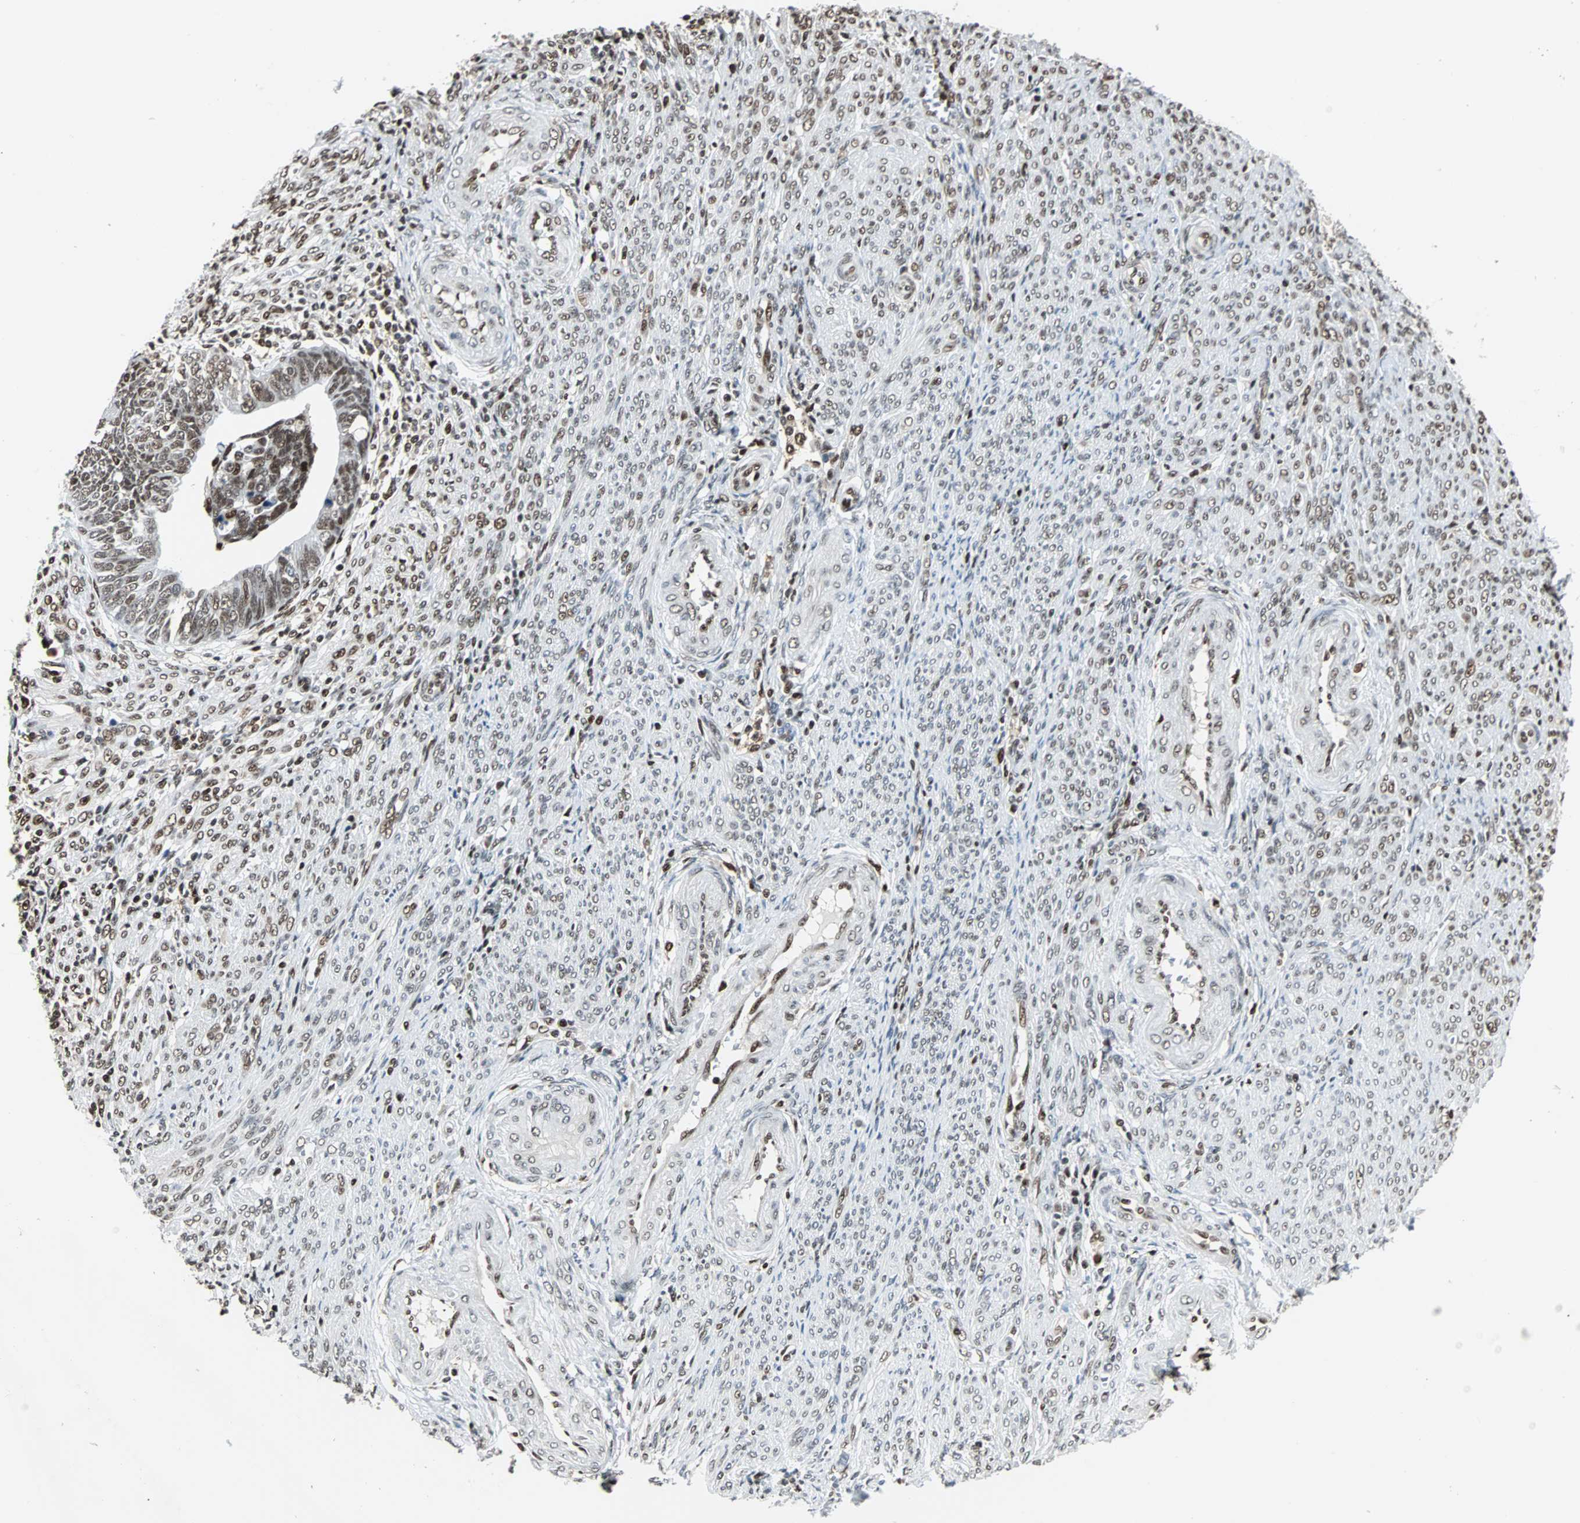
{"staining": {"intensity": "moderate", "quantity": ">75%", "location": "nuclear"}, "tissue": "endometrial cancer", "cell_type": "Tumor cells", "image_type": "cancer", "snomed": [{"axis": "morphology", "description": "Adenocarcinoma, NOS"}, {"axis": "topography", "description": "Endometrium"}], "caption": "Immunohistochemical staining of endometrial cancer (adenocarcinoma) demonstrates medium levels of moderate nuclear protein staining in about >75% of tumor cells. (DAB = brown stain, brightfield microscopy at high magnification).", "gene": "XRCC4", "patient": {"sex": "female", "age": 75}}